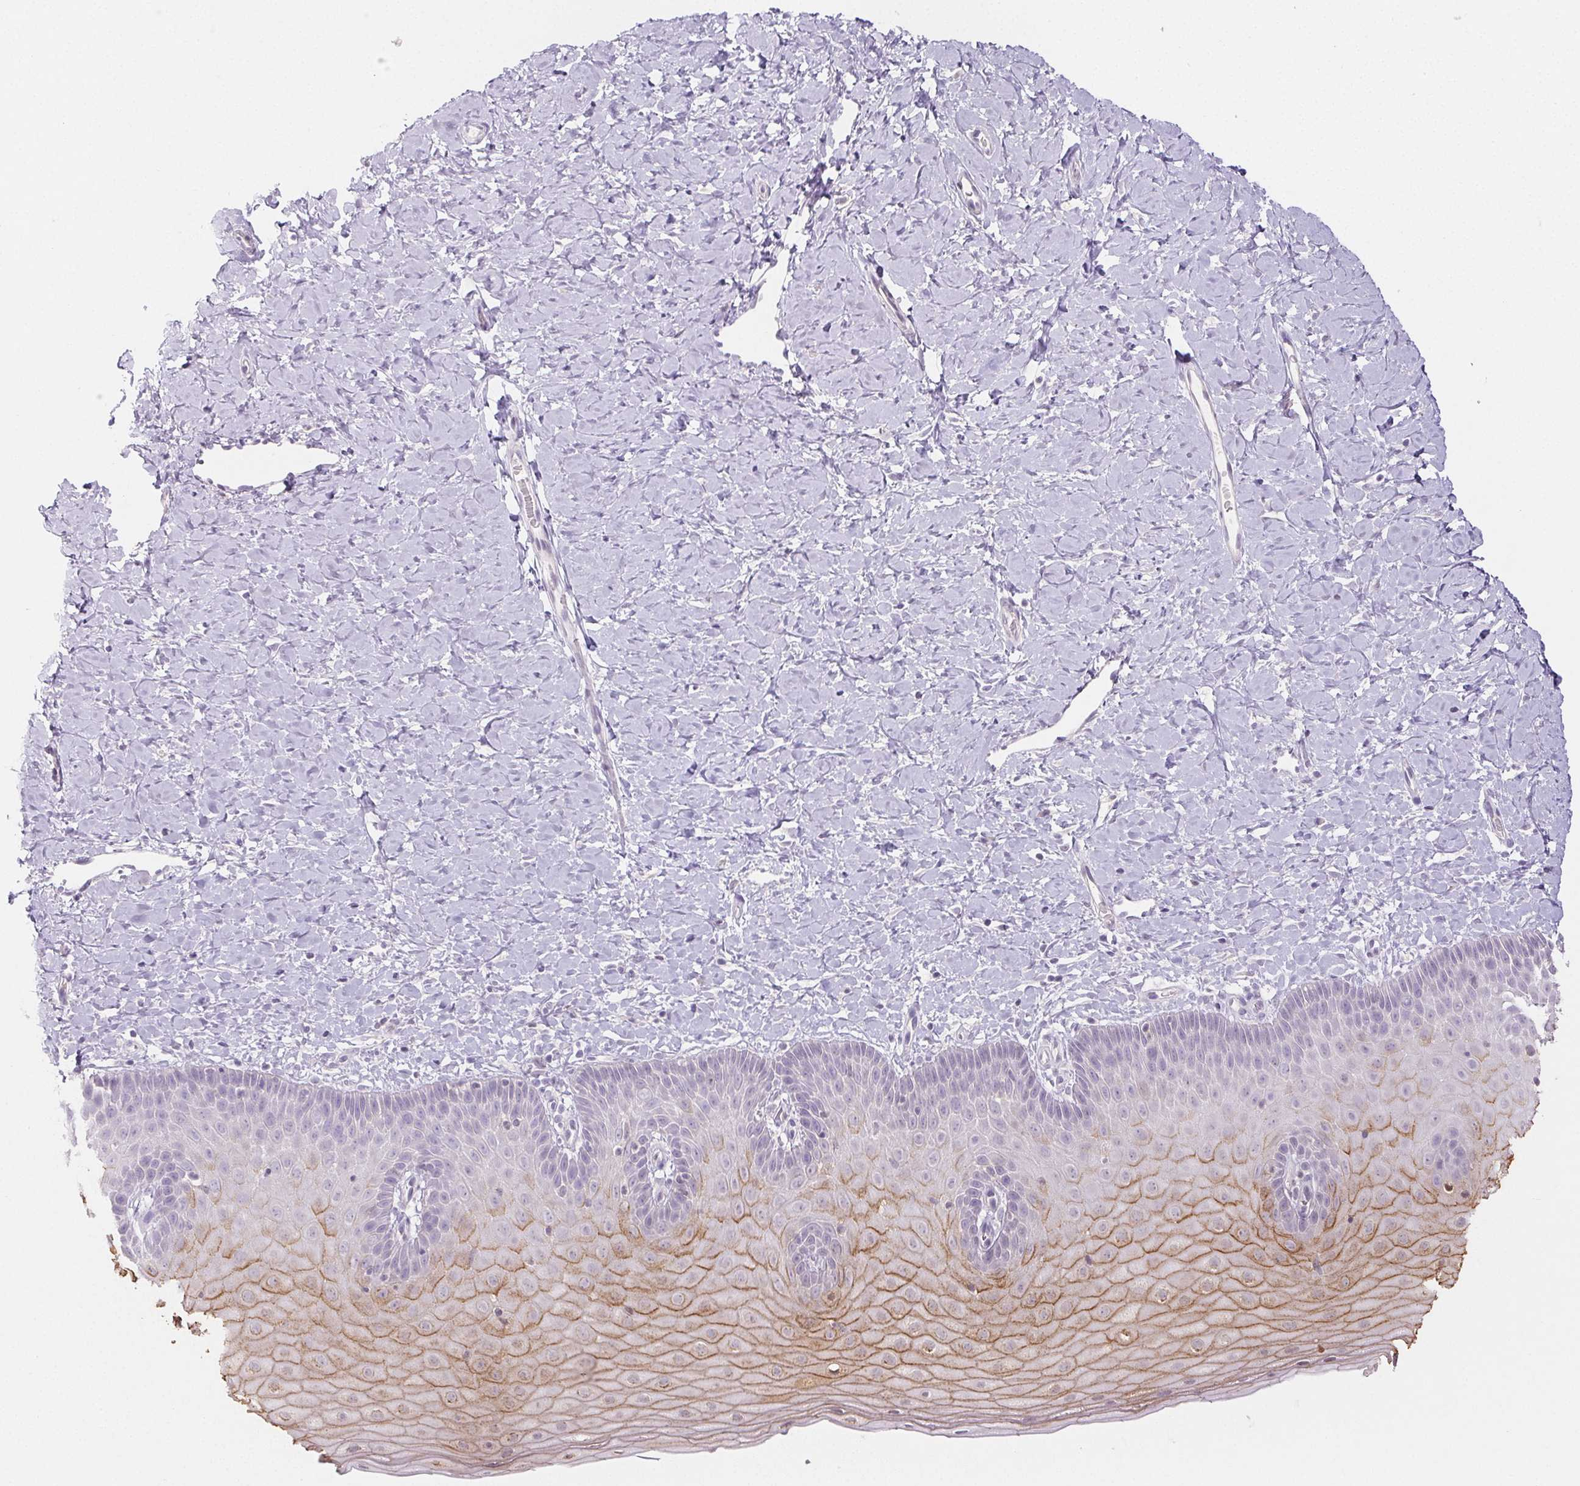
{"staining": {"intensity": "negative", "quantity": "none", "location": "none"}, "tissue": "cervix", "cell_type": "Glandular cells", "image_type": "normal", "snomed": [{"axis": "morphology", "description": "Normal tissue, NOS"}, {"axis": "topography", "description": "Cervix"}], "caption": "The micrograph displays no staining of glandular cells in normal cervix.", "gene": "PI3", "patient": {"sex": "female", "age": 37}}